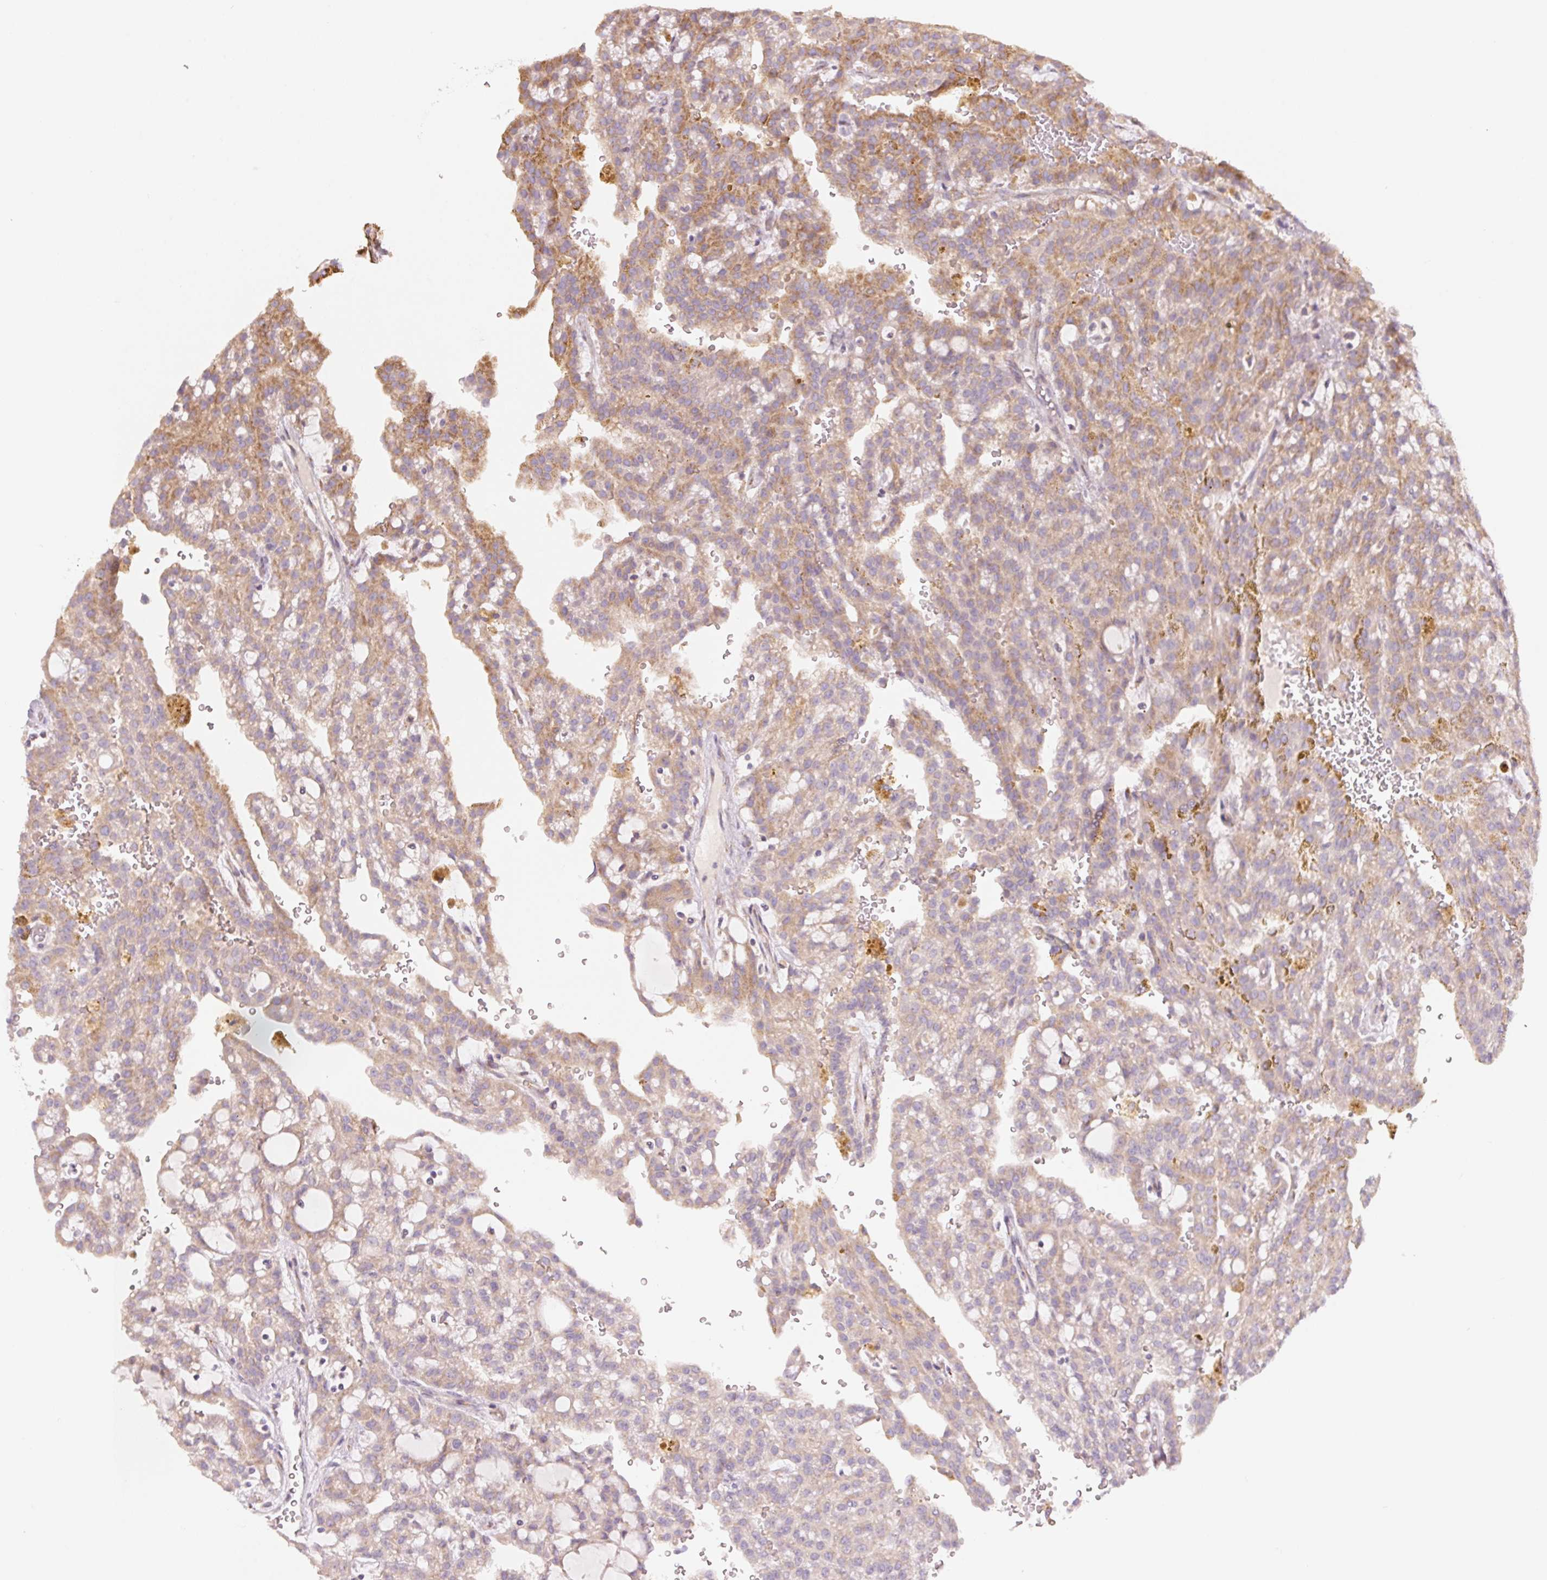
{"staining": {"intensity": "weak", "quantity": "25%-75%", "location": "cytoplasmic/membranous"}, "tissue": "renal cancer", "cell_type": "Tumor cells", "image_type": "cancer", "snomed": [{"axis": "morphology", "description": "Adenocarcinoma, NOS"}, {"axis": "topography", "description": "Kidney"}], "caption": "Immunohistochemistry (IHC) image of human renal cancer (adenocarcinoma) stained for a protein (brown), which shows low levels of weak cytoplasmic/membranous expression in about 25%-75% of tumor cells.", "gene": "BLOC1S2", "patient": {"sex": "male", "age": 63}}